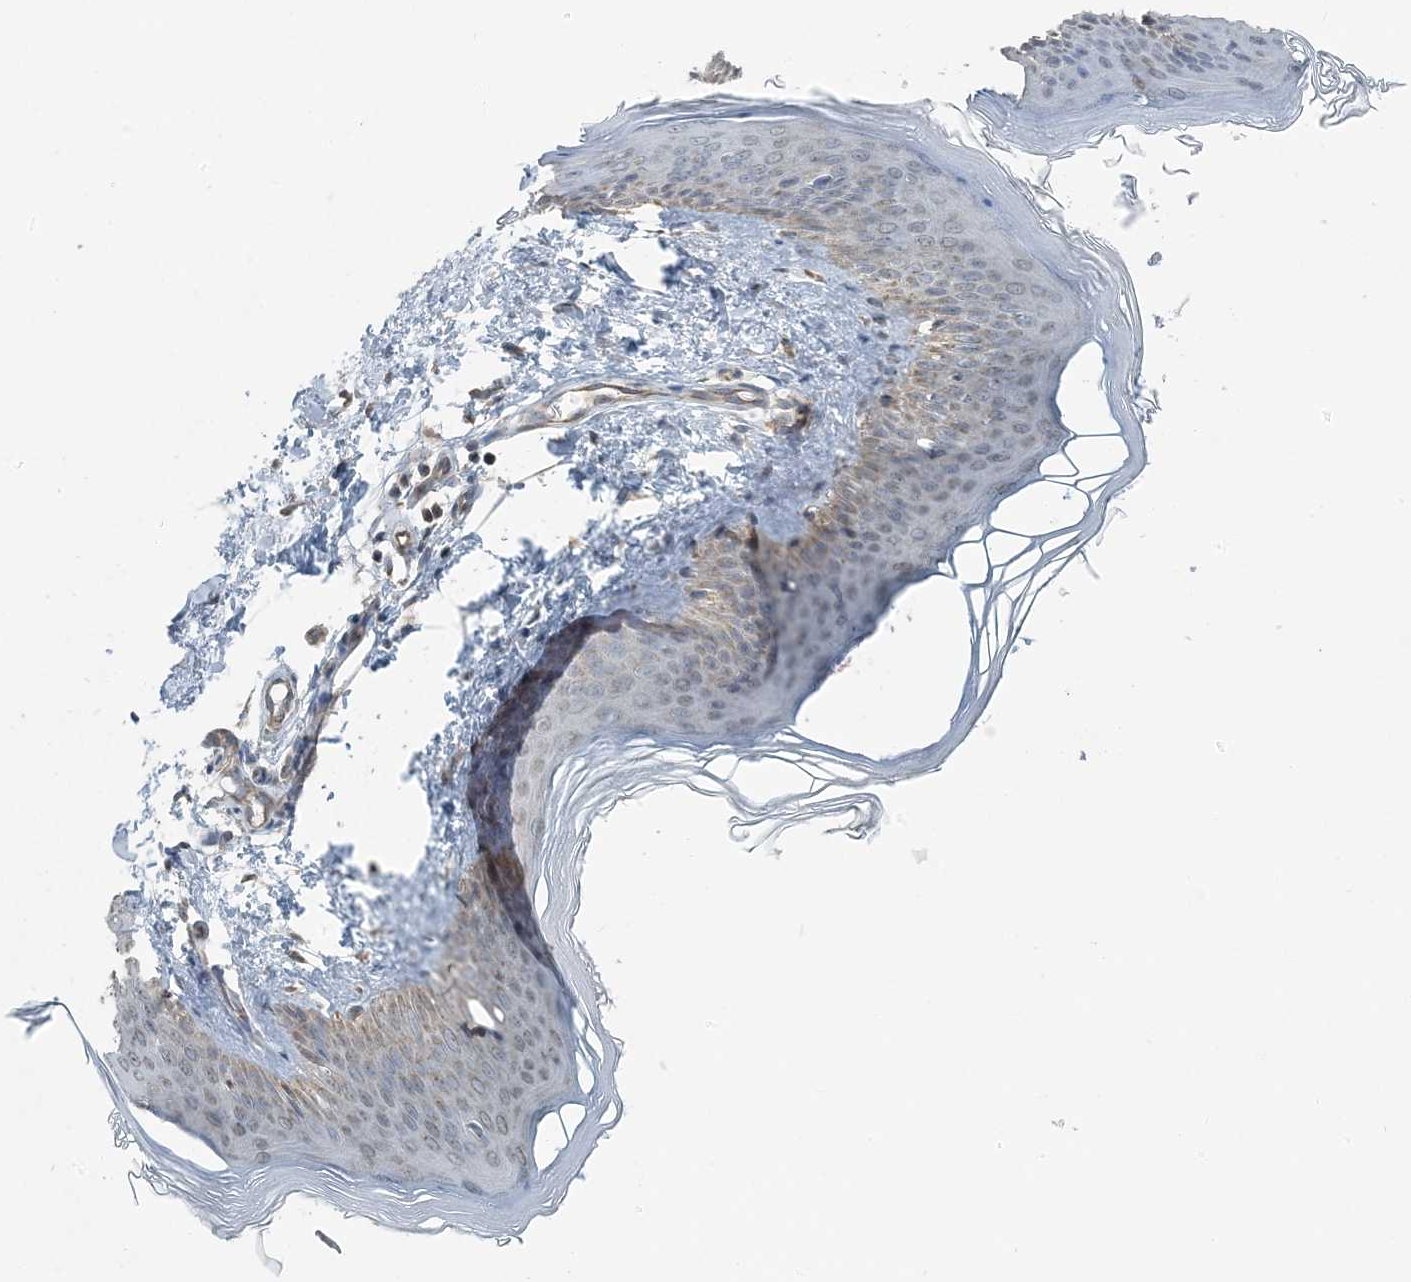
{"staining": {"intensity": "negative", "quantity": "none", "location": "none"}, "tissue": "skin", "cell_type": "Fibroblasts", "image_type": "normal", "snomed": [{"axis": "morphology", "description": "Normal tissue, NOS"}, {"axis": "topography", "description": "Skin"}], "caption": "DAB (3,3'-diaminobenzidine) immunohistochemical staining of normal human skin demonstrates no significant positivity in fibroblasts. (DAB immunohistochemistry (IHC) with hematoxylin counter stain).", "gene": "PILRB", "patient": {"sex": "female", "age": 27}}